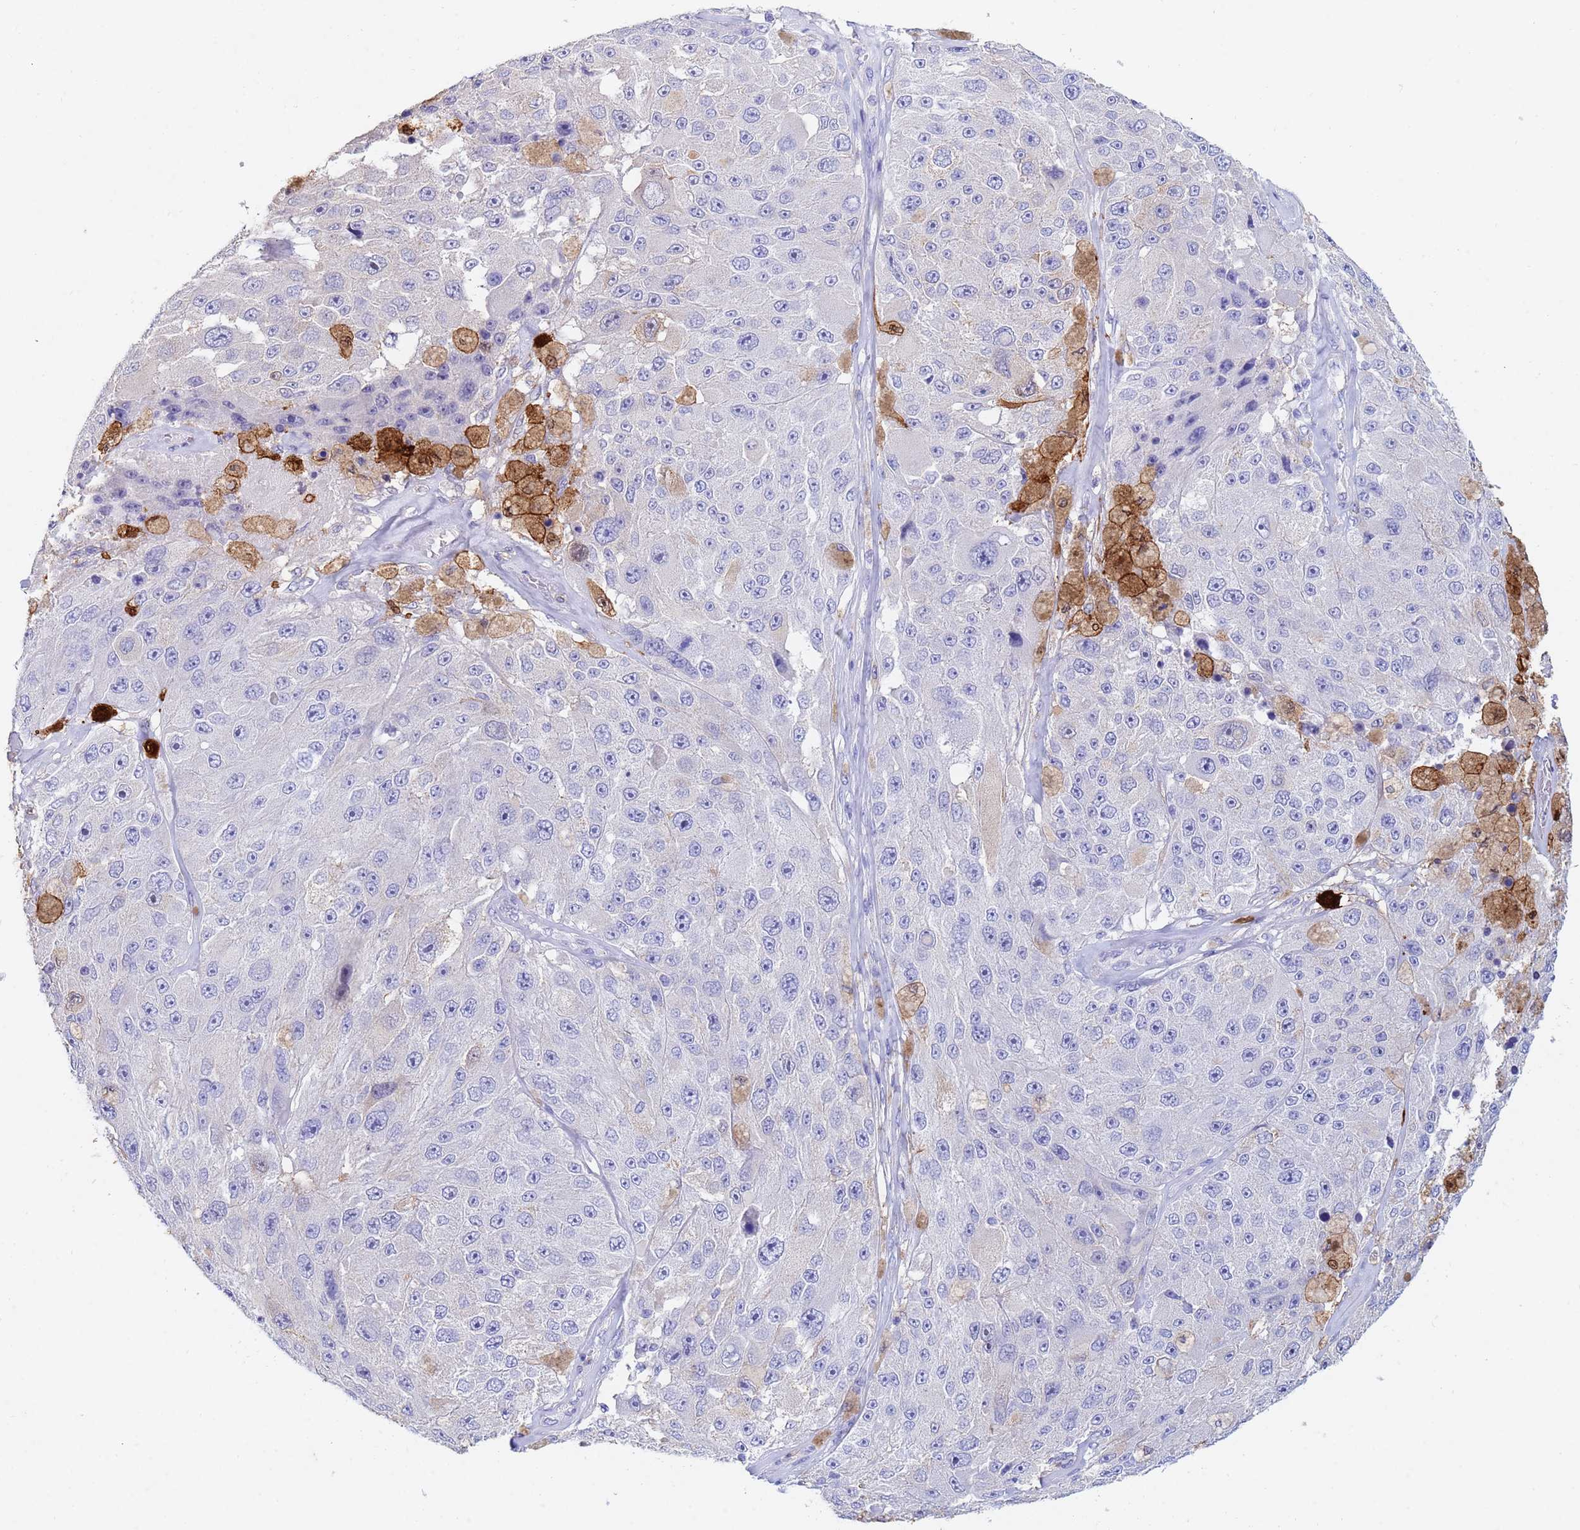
{"staining": {"intensity": "negative", "quantity": "none", "location": "none"}, "tissue": "melanoma", "cell_type": "Tumor cells", "image_type": "cancer", "snomed": [{"axis": "morphology", "description": "Malignant melanoma, Metastatic site"}, {"axis": "topography", "description": "Lymph node"}], "caption": "This is a micrograph of IHC staining of malignant melanoma (metastatic site), which shows no expression in tumor cells.", "gene": "CSTB", "patient": {"sex": "male", "age": 62}}